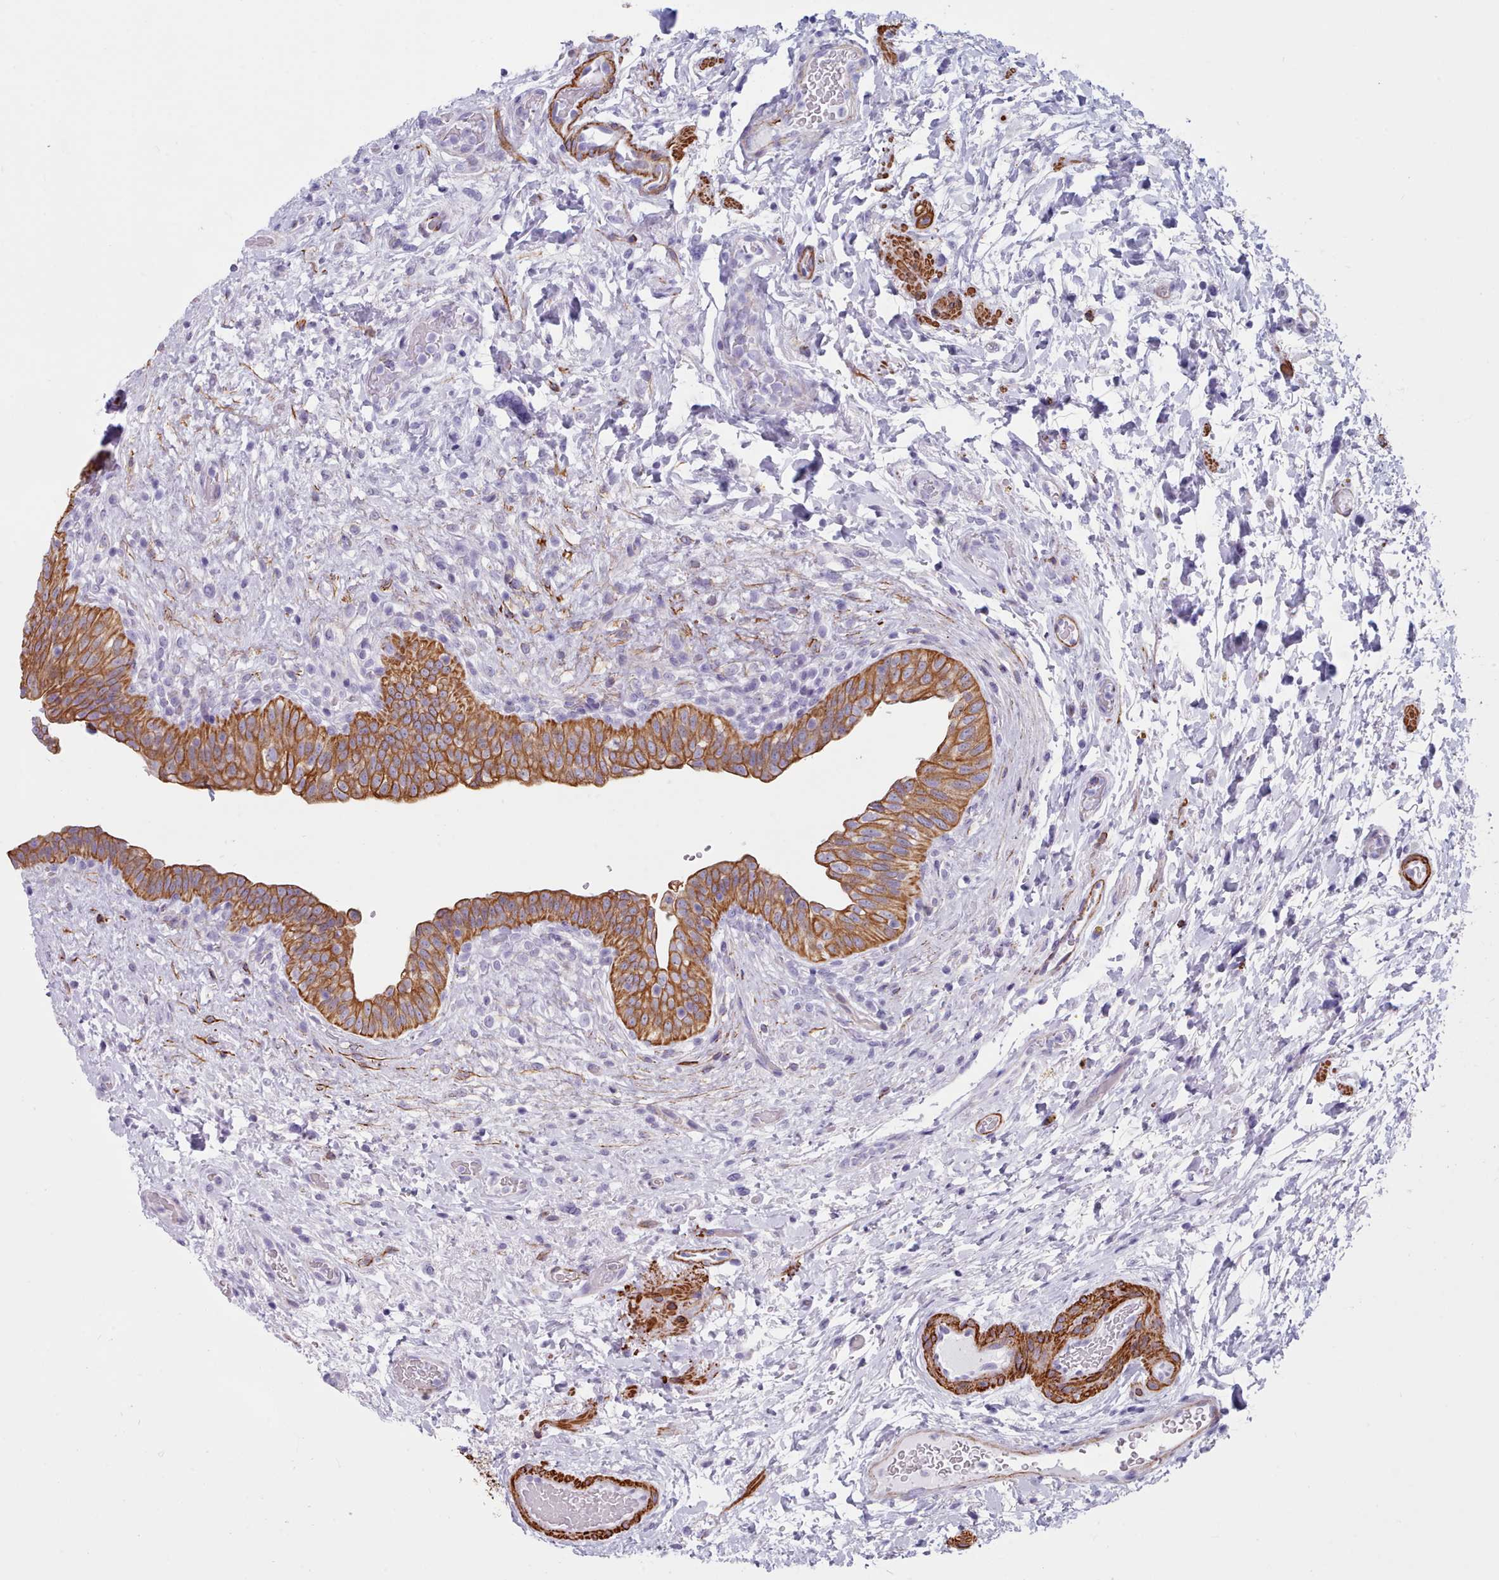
{"staining": {"intensity": "moderate", "quantity": "25%-75%", "location": "cytoplasmic/membranous"}, "tissue": "urinary bladder", "cell_type": "Urothelial cells", "image_type": "normal", "snomed": [{"axis": "morphology", "description": "Normal tissue, NOS"}, {"axis": "topography", "description": "Urinary bladder"}], "caption": "Protein expression analysis of unremarkable urinary bladder displays moderate cytoplasmic/membranous positivity in about 25%-75% of urothelial cells.", "gene": "FPGS", "patient": {"sex": "male", "age": 69}}